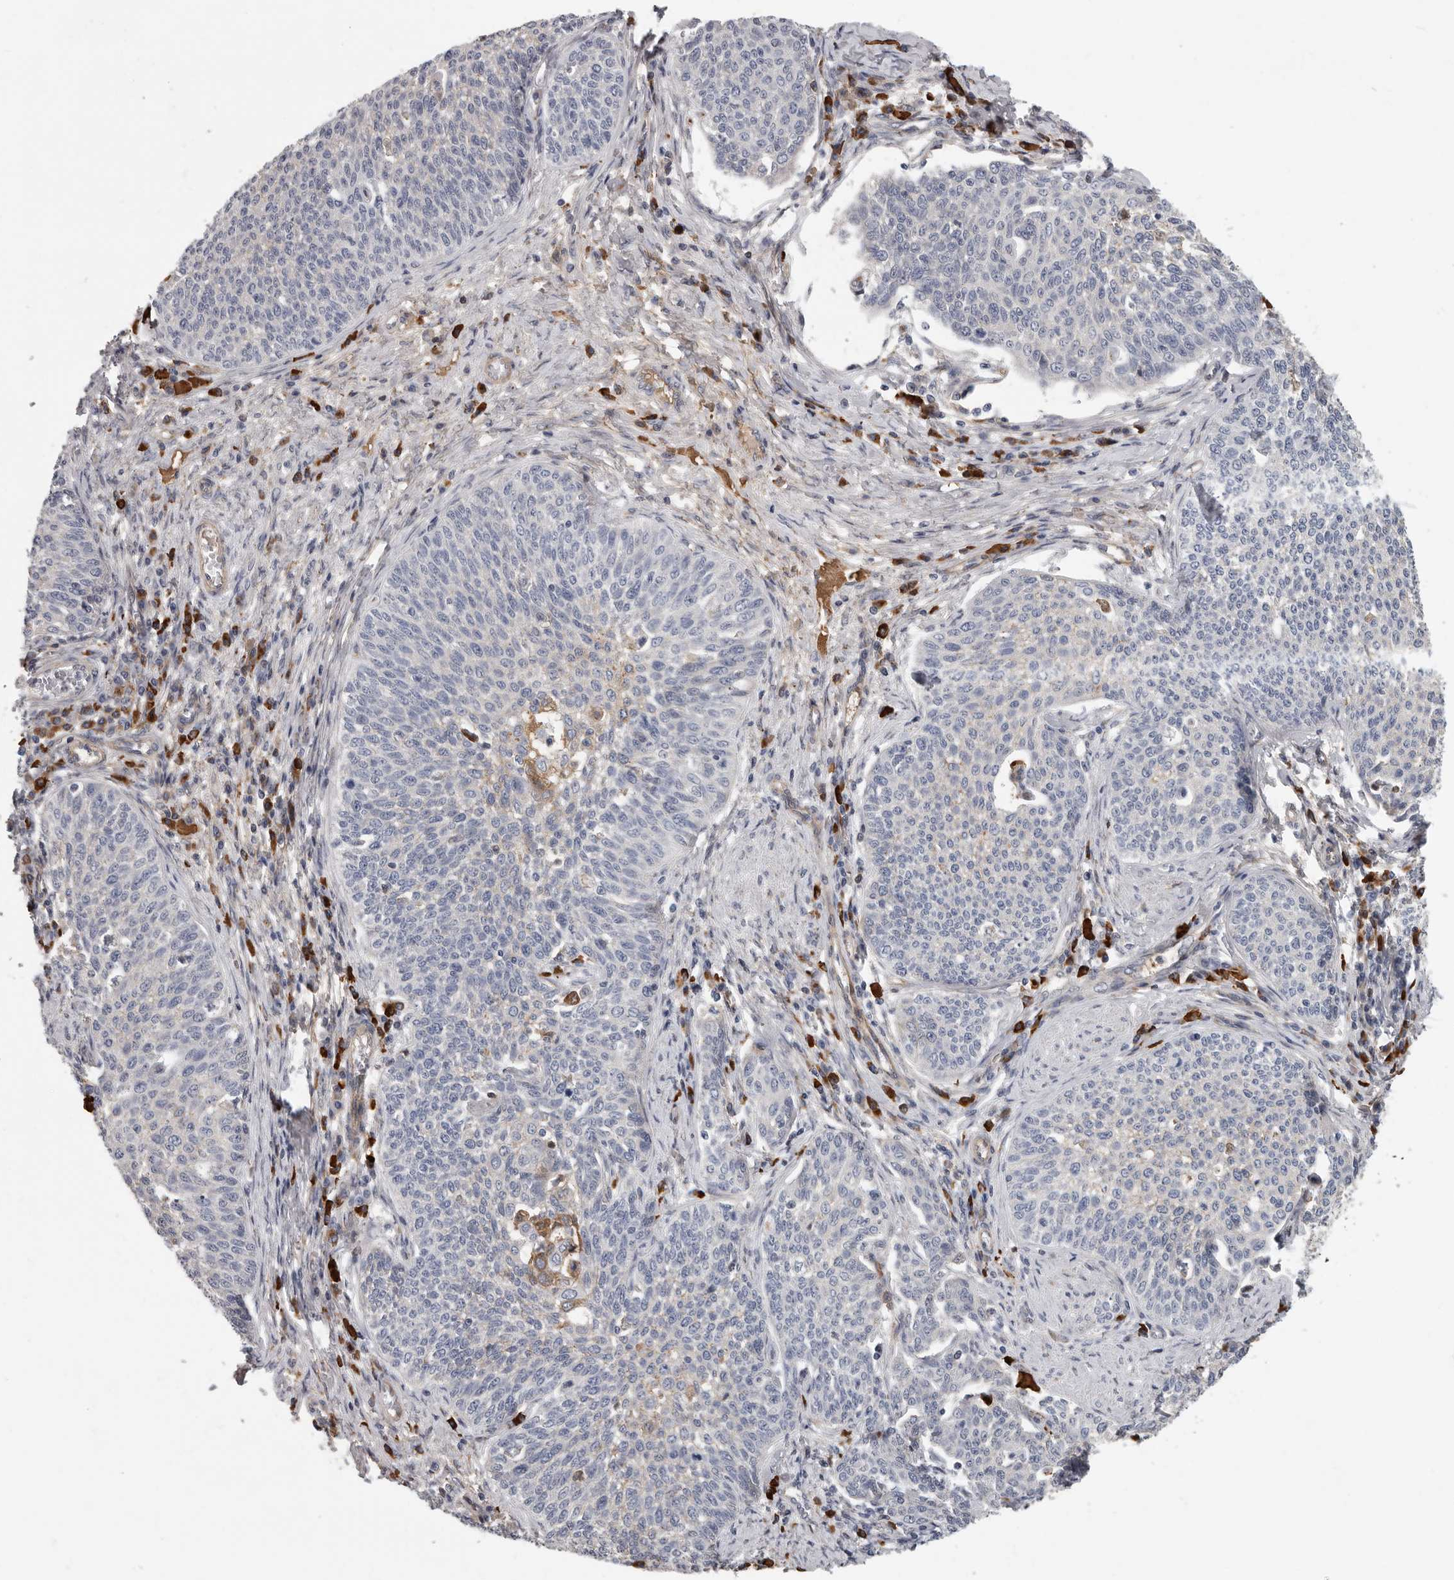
{"staining": {"intensity": "negative", "quantity": "none", "location": "none"}, "tissue": "cervical cancer", "cell_type": "Tumor cells", "image_type": "cancer", "snomed": [{"axis": "morphology", "description": "Squamous cell carcinoma, NOS"}, {"axis": "topography", "description": "Cervix"}], "caption": "A photomicrograph of cervical squamous cell carcinoma stained for a protein demonstrates no brown staining in tumor cells.", "gene": "ATXN3L", "patient": {"sex": "female", "age": 34}}